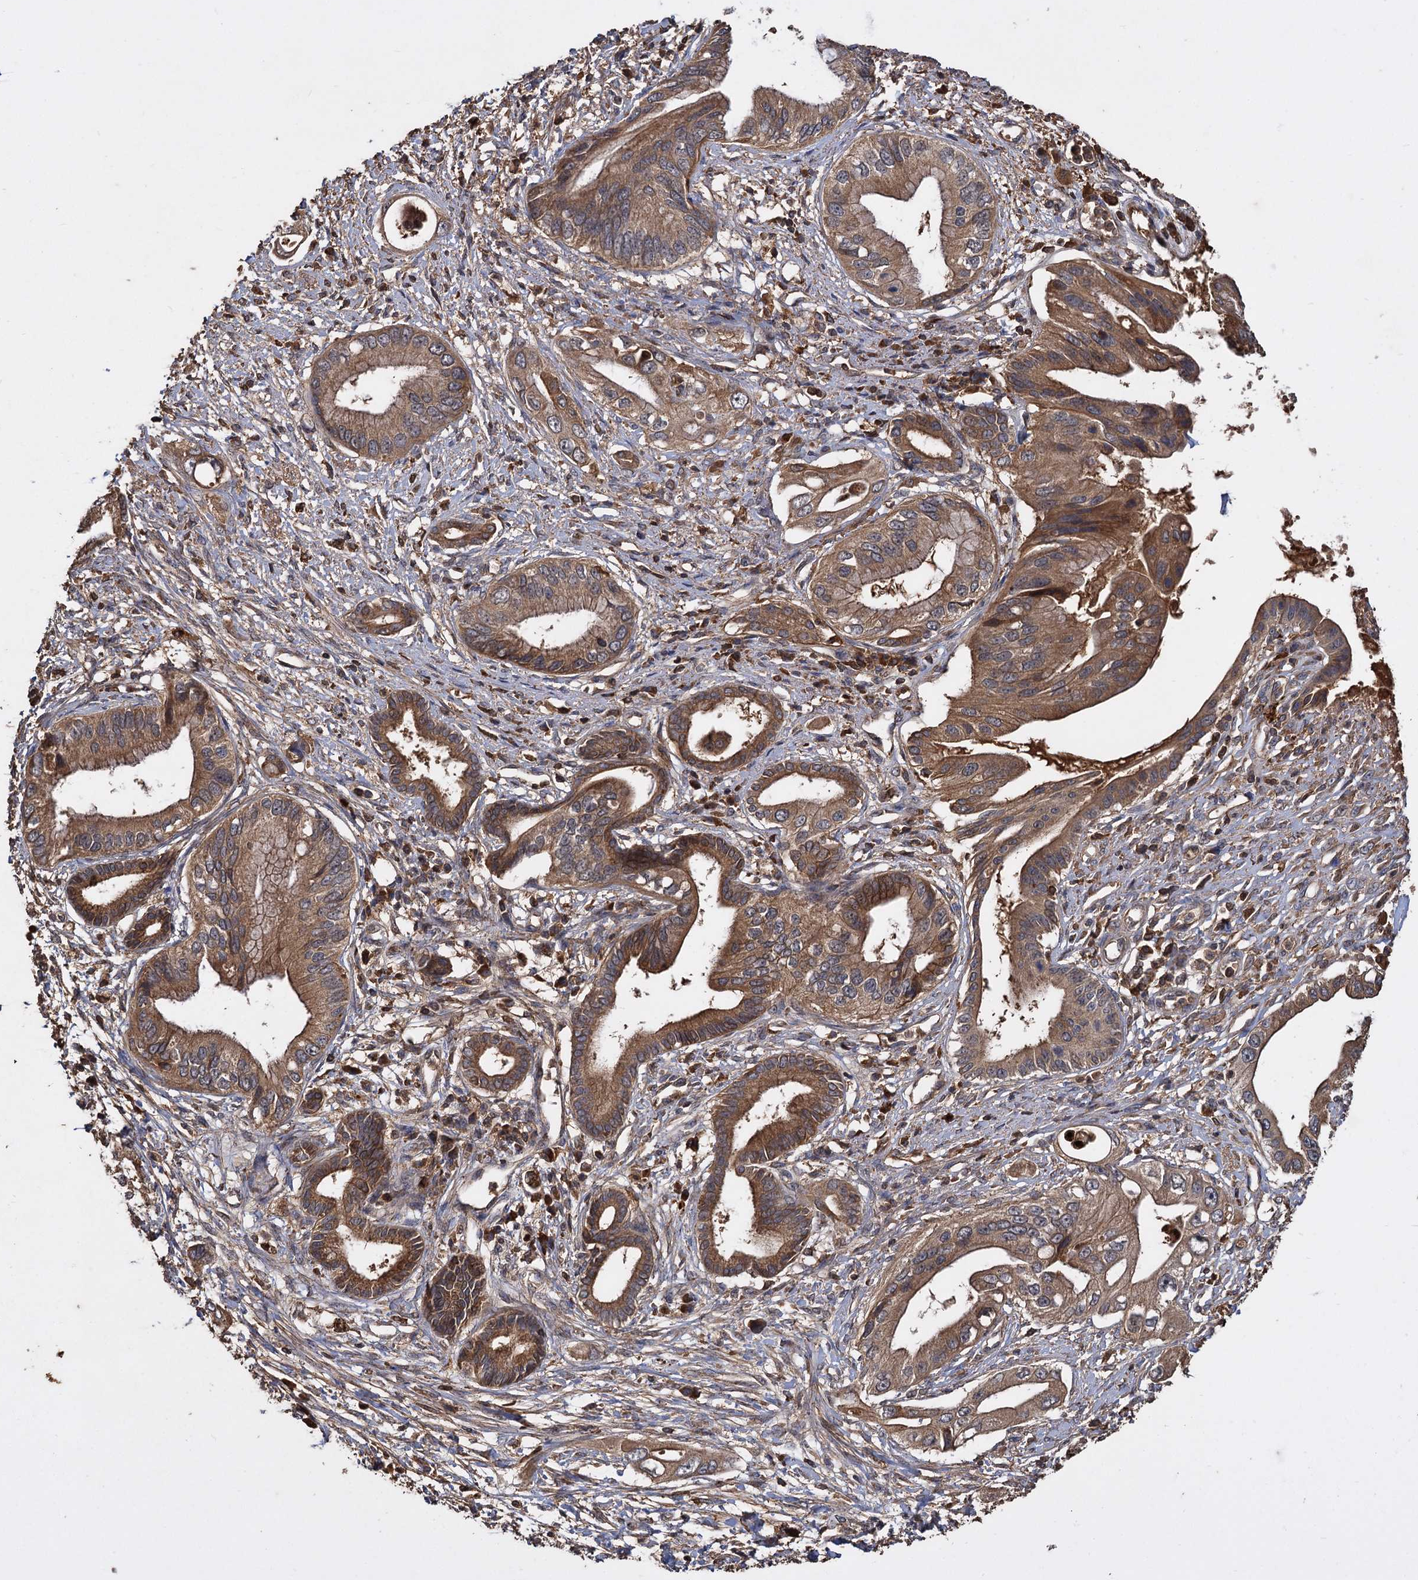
{"staining": {"intensity": "strong", "quantity": ">75%", "location": "cytoplasmic/membranous"}, "tissue": "pancreatic cancer", "cell_type": "Tumor cells", "image_type": "cancer", "snomed": [{"axis": "morphology", "description": "Inflammation, NOS"}, {"axis": "morphology", "description": "Adenocarcinoma, NOS"}, {"axis": "topography", "description": "Pancreas"}], "caption": "IHC histopathology image of neoplastic tissue: adenocarcinoma (pancreatic) stained using immunohistochemistry demonstrates high levels of strong protein expression localized specifically in the cytoplasmic/membranous of tumor cells, appearing as a cytoplasmic/membranous brown color.", "gene": "GCLC", "patient": {"sex": "female", "age": 56}}